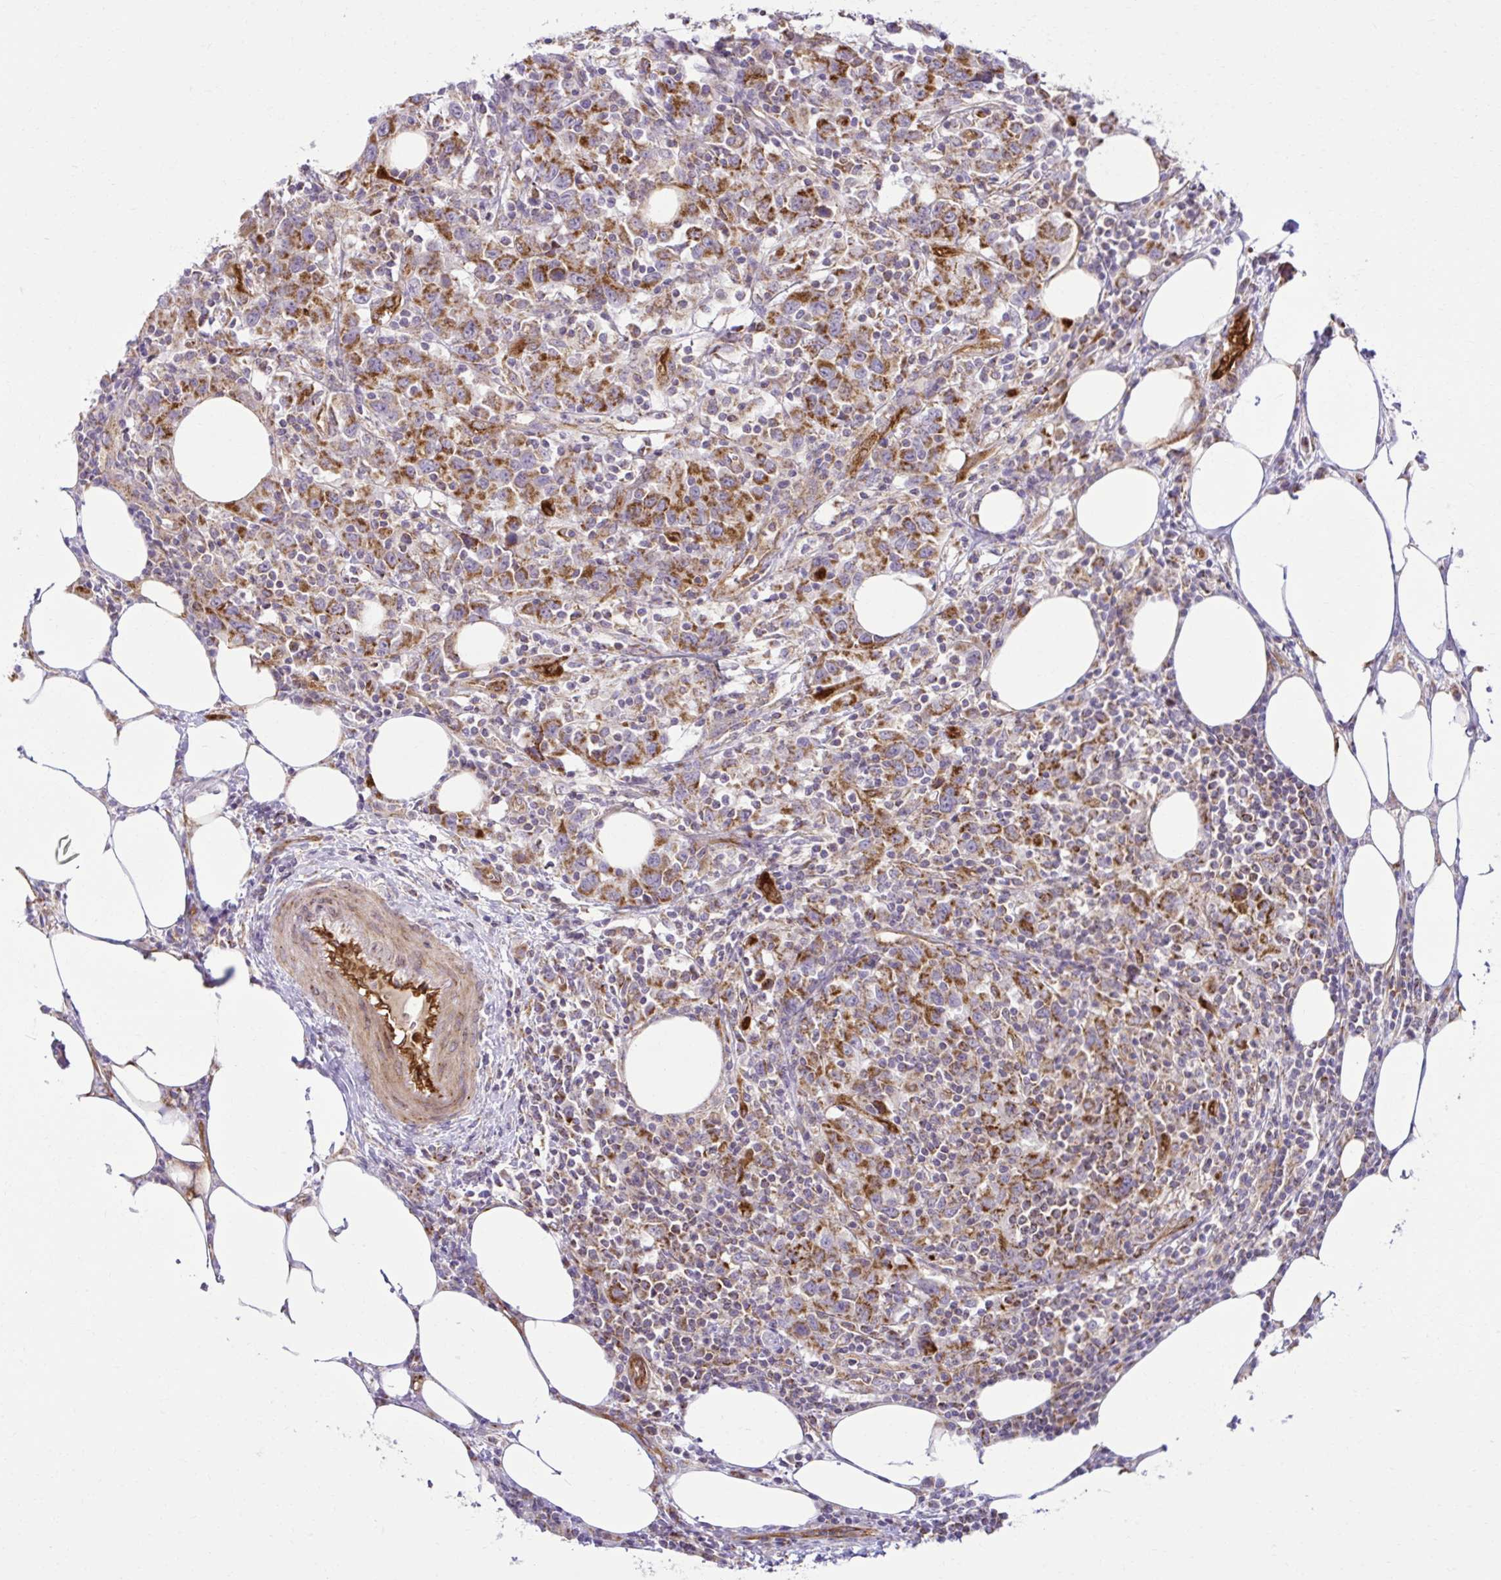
{"staining": {"intensity": "moderate", "quantity": ">75%", "location": "cytoplasmic/membranous"}, "tissue": "urothelial cancer", "cell_type": "Tumor cells", "image_type": "cancer", "snomed": [{"axis": "morphology", "description": "Urothelial carcinoma, High grade"}, {"axis": "topography", "description": "Urinary bladder"}], "caption": "Immunohistochemistry (IHC) micrograph of urothelial cancer stained for a protein (brown), which exhibits medium levels of moderate cytoplasmic/membranous positivity in about >75% of tumor cells.", "gene": "LIMS1", "patient": {"sex": "male", "age": 61}}